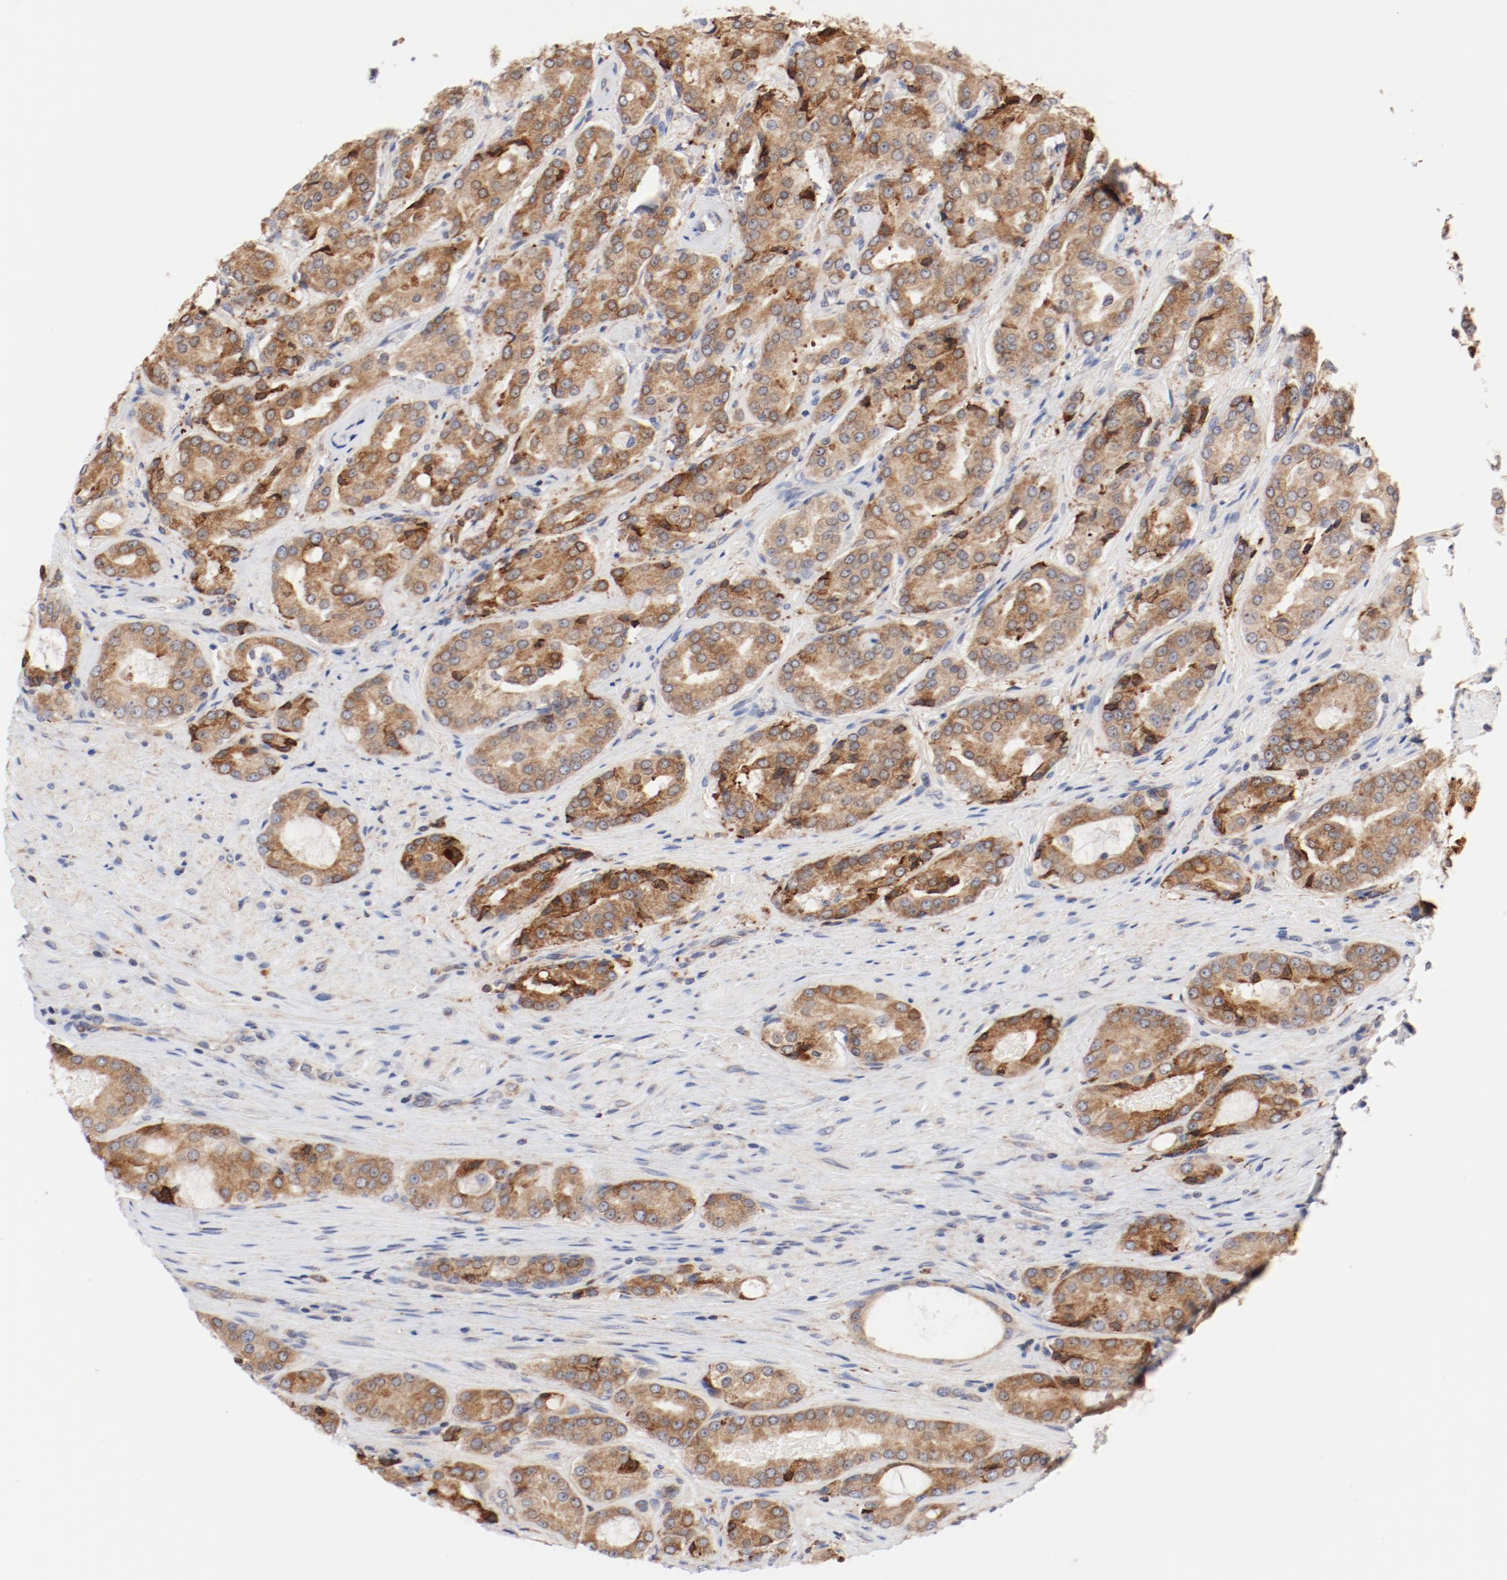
{"staining": {"intensity": "moderate", "quantity": ">75%", "location": "cytoplasmic/membranous"}, "tissue": "prostate cancer", "cell_type": "Tumor cells", "image_type": "cancer", "snomed": [{"axis": "morphology", "description": "Adenocarcinoma, High grade"}, {"axis": "topography", "description": "Prostate"}], "caption": "The image demonstrates immunohistochemical staining of prostate adenocarcinoma (high-grade). There is moderate cytoplasmic/membranous staining is present in about >75% of tumor cells.", "gene": "PDPK1", "patient": {"sex": "male", "age": 72}}